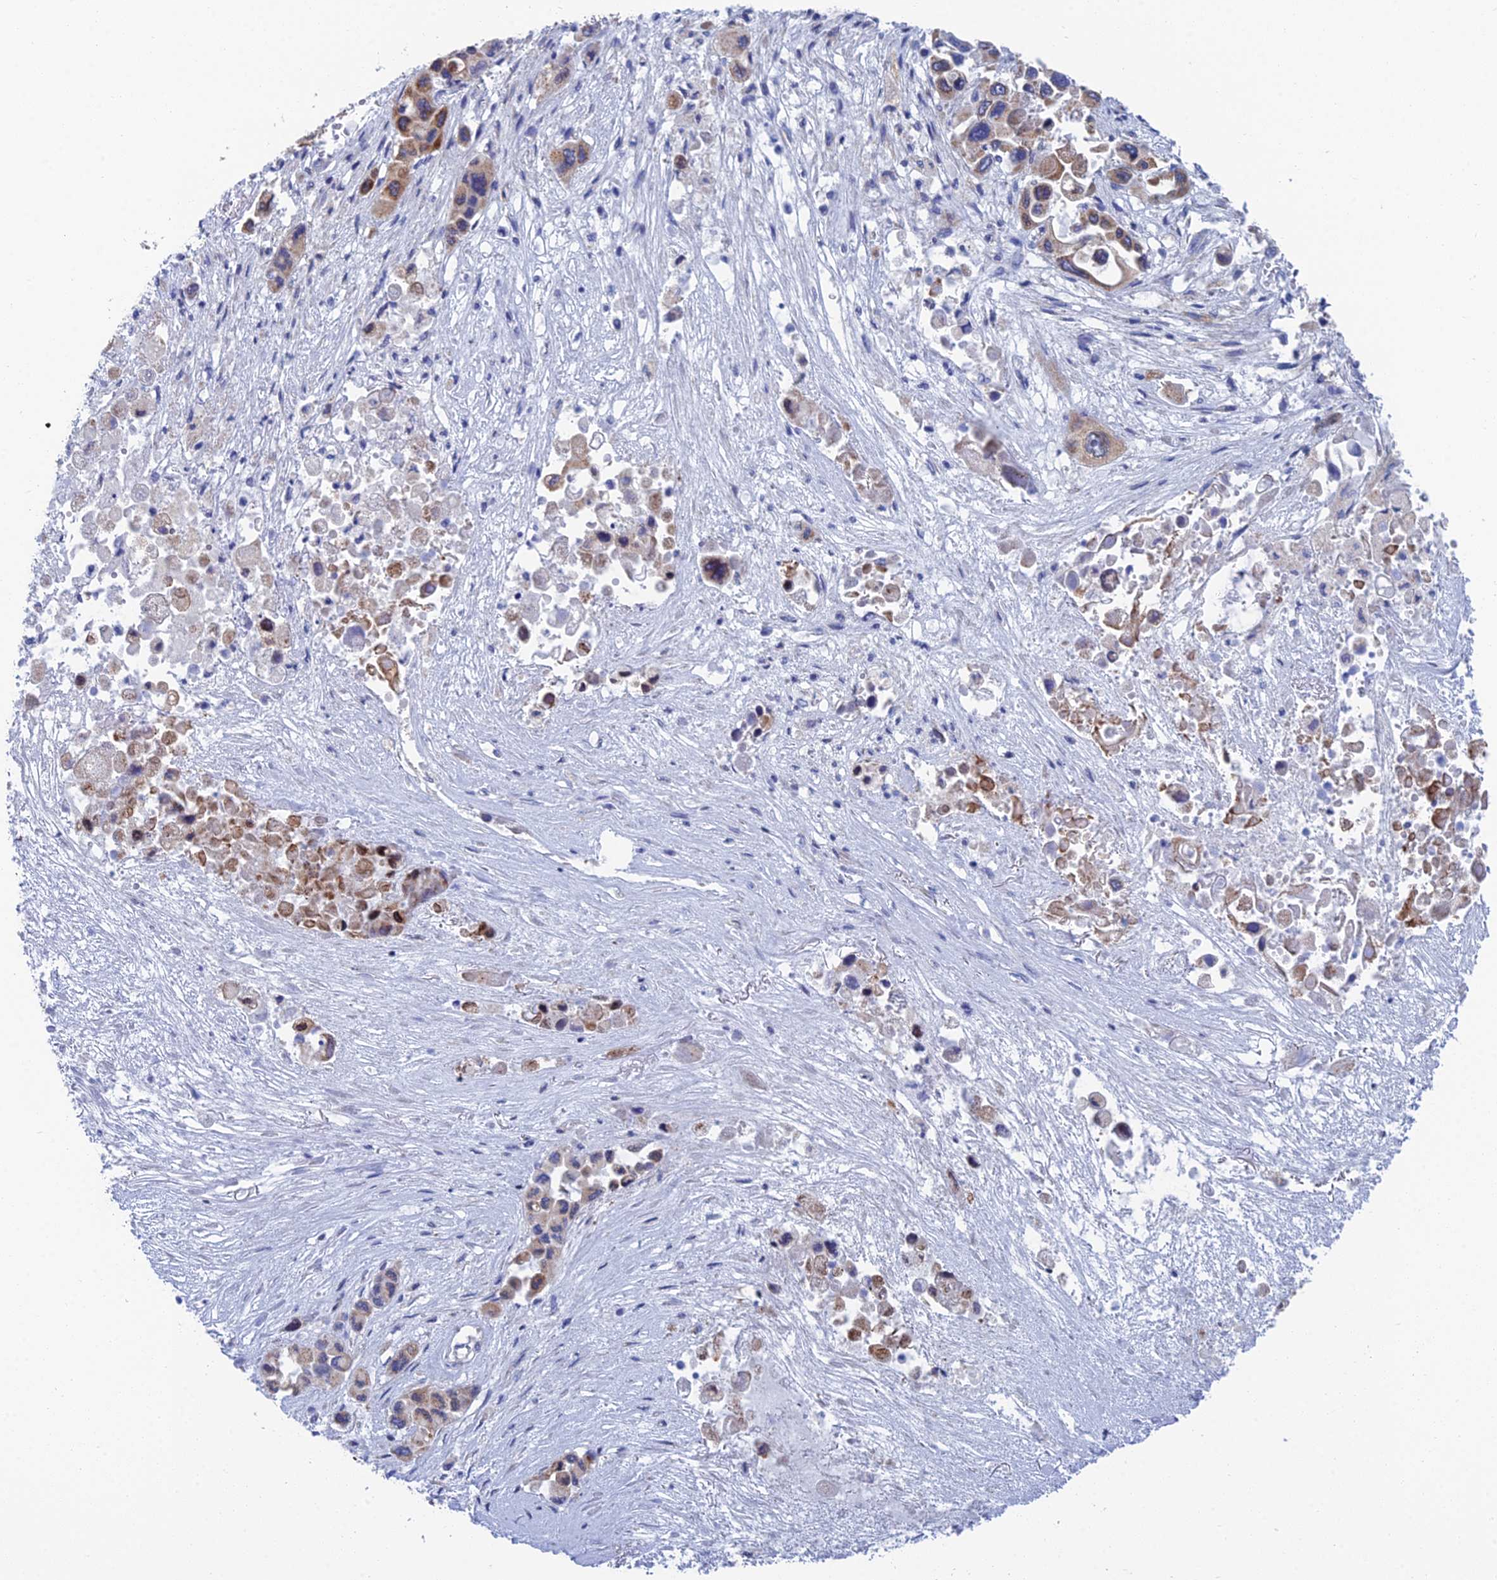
{"staining": {"intensity": "moderate", "quantity": "25%-75%", "location": "cytoplasmic/membranous"}, "tissue": "pancreatic cancer", "cell_type": "Tumor cells", "image_type": "cancer", "snomed": [{"axis": "morphology", "description": "Adenocarcinoma, NOS"}, {"axis": "topography", "description": "Pancreas"}], "caption": "Human pancreatic cancer stained with a protein marker demonstrates moderate staining in tumor cells.", "gene": "CFAP210", "patient": {"sex": "male", "age": 92}}